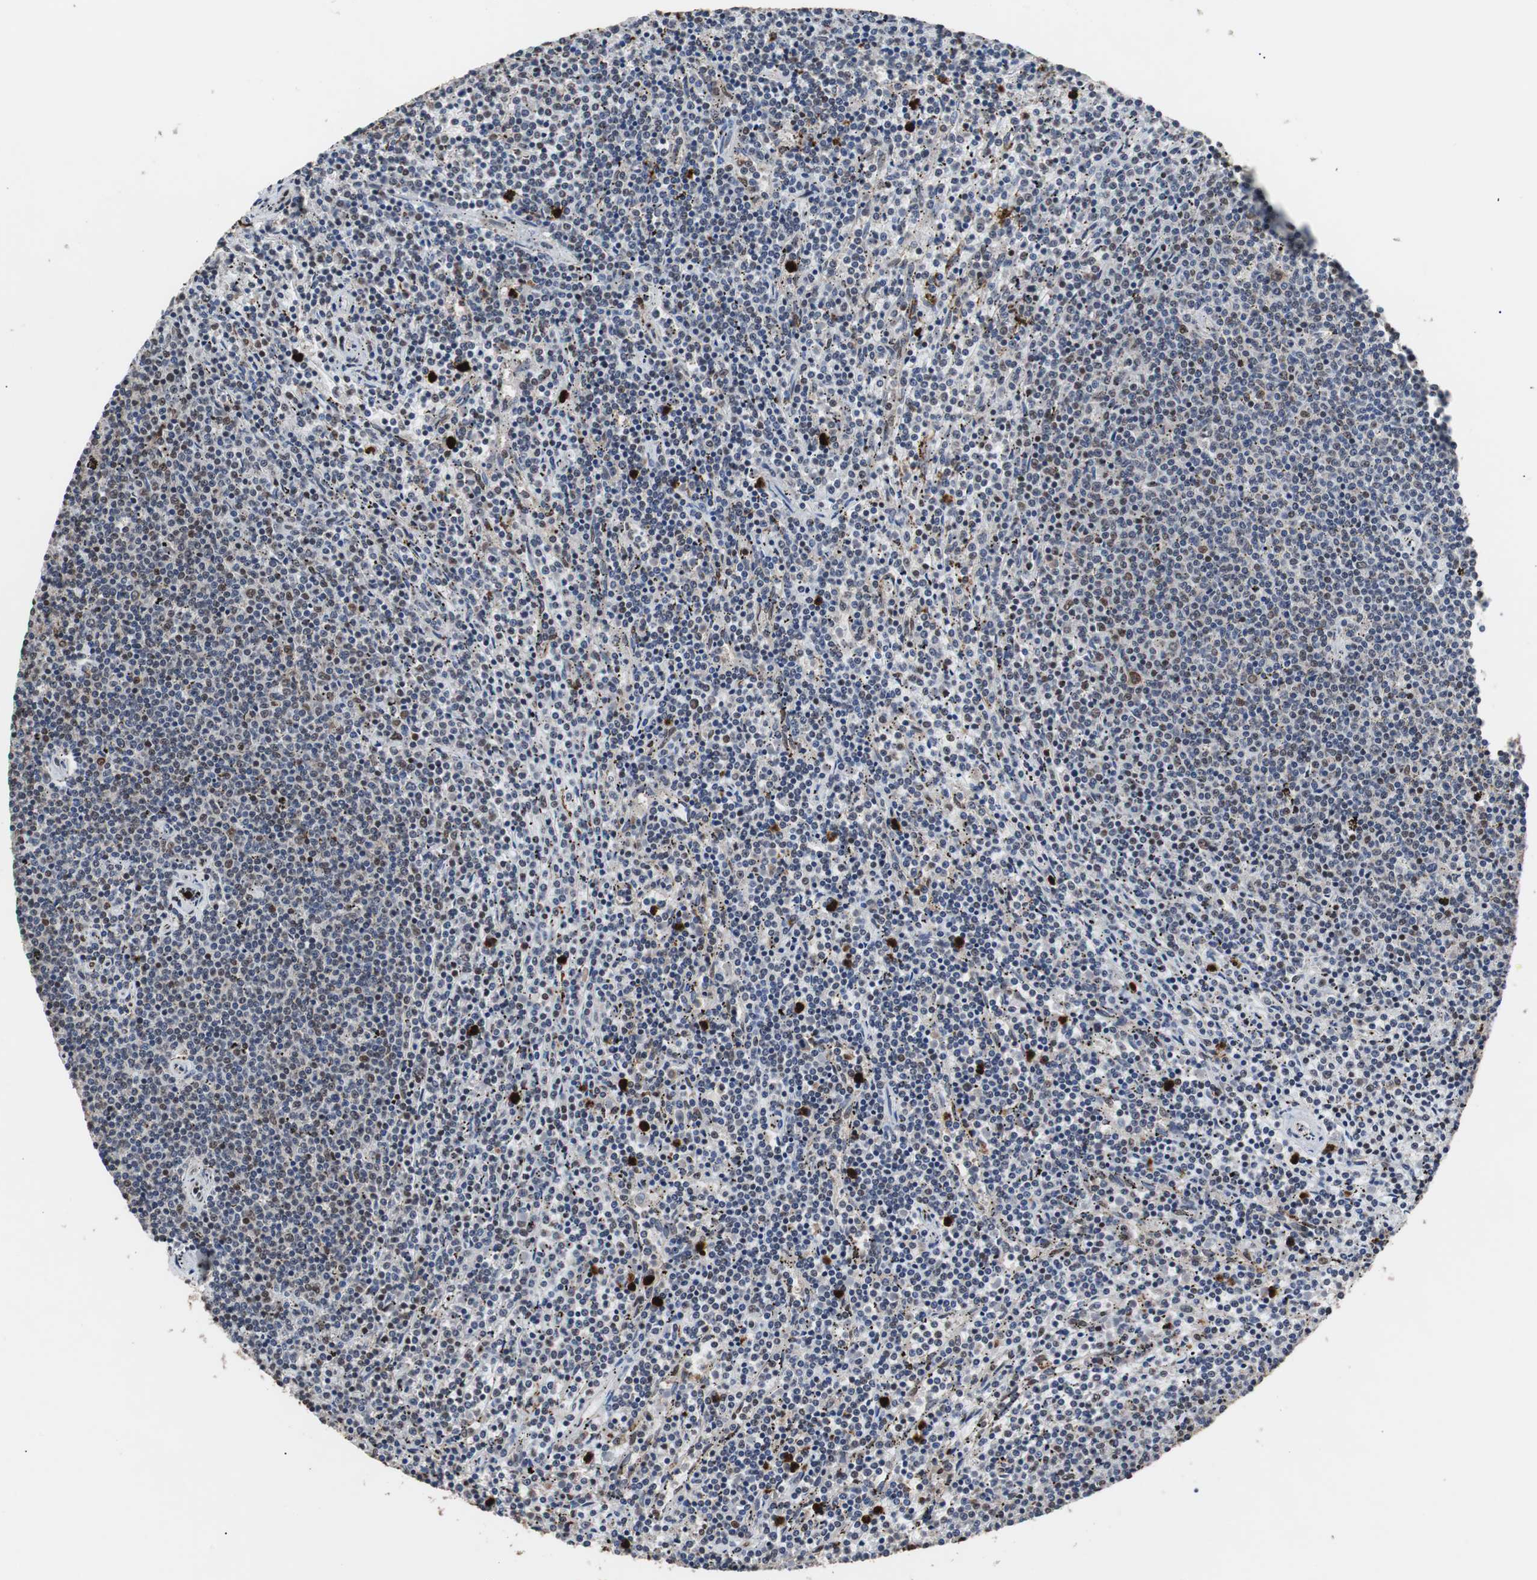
{"staining": {"intensity": "weak", "quantity": "25%-75%", "location": "nuclear"}, "tissue": "lymphoma", "cell_type": "Tumor cells", "image_type": "cancer", "snomed": [{"axis": "morphology", "description": "Malignant lymphoma, non-Hodgkin's type, Low grade"}, {"axis": "topography", "description": "Spleen"}], "caption": "Immunohistochemistry of human low-grade malignant lymphoma, non-Hodgkin's type displays low levels of weak nuclear expression in about 25%-75% of tumor cells. Nuclei are stained in blue.", "gene": "MED27", "patient": {"sex": "female", "age": 50}}